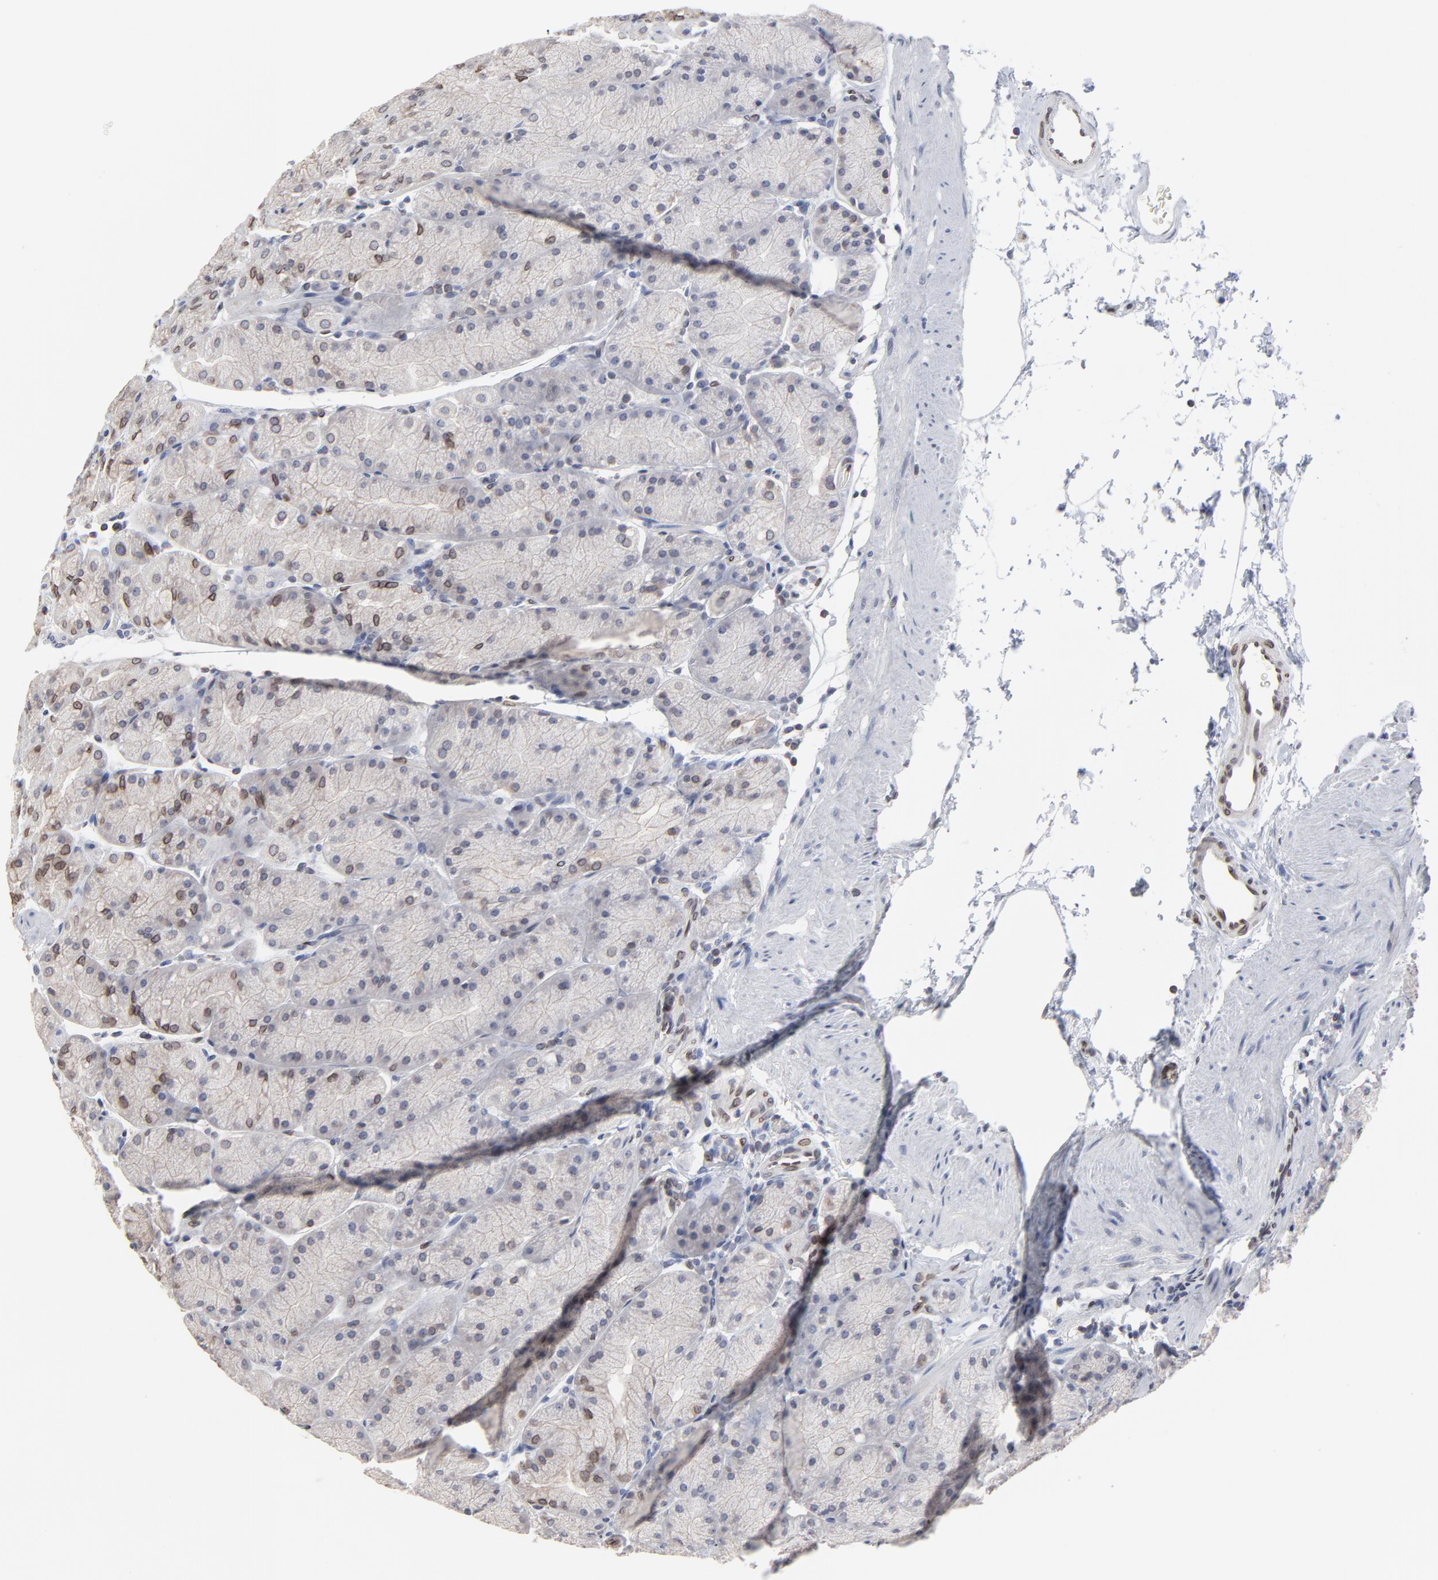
{"staining": {"intensity": "moderate", "quantity": "25%-75%", "location": "cytoplasmic/membranous,nuclear"}, "tissue": "stomach", "cell_type": "Glandular cells", "image_type": "normal", "snomed": [{"axis": "morphology", "description": "Normal tissue, NOS"}, {"axis": "topography", "description": "Stomach, upper"}, {"axis": "topography", "description": "Stomach"}], "caption": "Stomach stained for a protein demonstrates moderate cytoplasmic/membranous,nuclear positivity in glandular cells.", "gene": "SYNE2", "patient": {"sex": "male", "age": 76}}